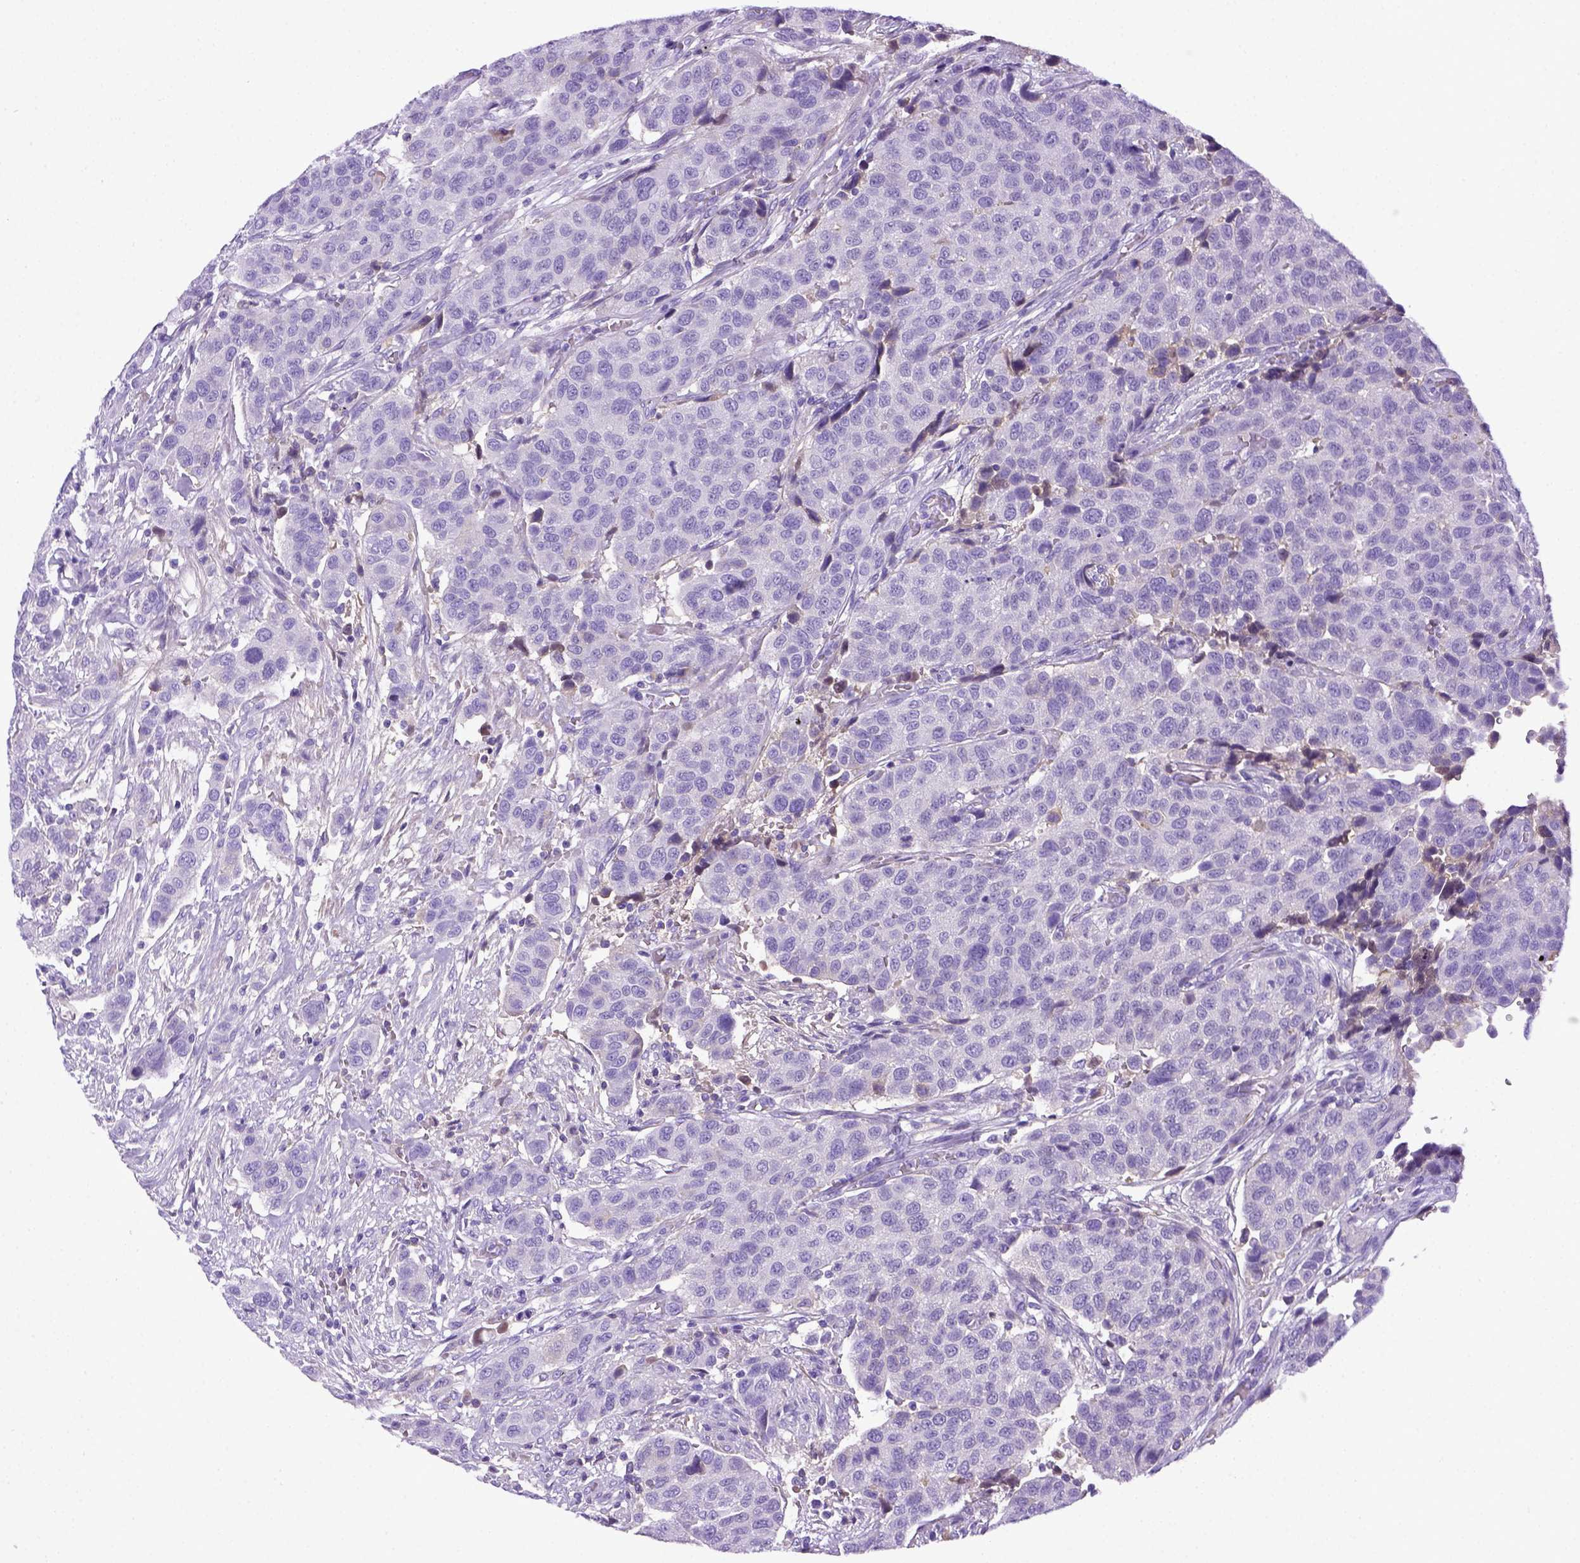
{"staining": {"intensity": "negative", "quantity": "none", "location": "none"}, "tissue": "urothelial cancer", "cell_type": "Tumor cells", "image_type": "cancer", "snomed": [{"axis": "morphology", "description": "Urothelial carcinoma, High grade"}, {"axis": "topography", "description": "Urinary bladder"}], "caption": "Immunohistochemical staining of human urothelial cancer demonstrates no significant positivity in tumor cells. Nuclei are stained in blue.", "gene": "ITIH4", "patient": {"sex": "female", "age": 58}}